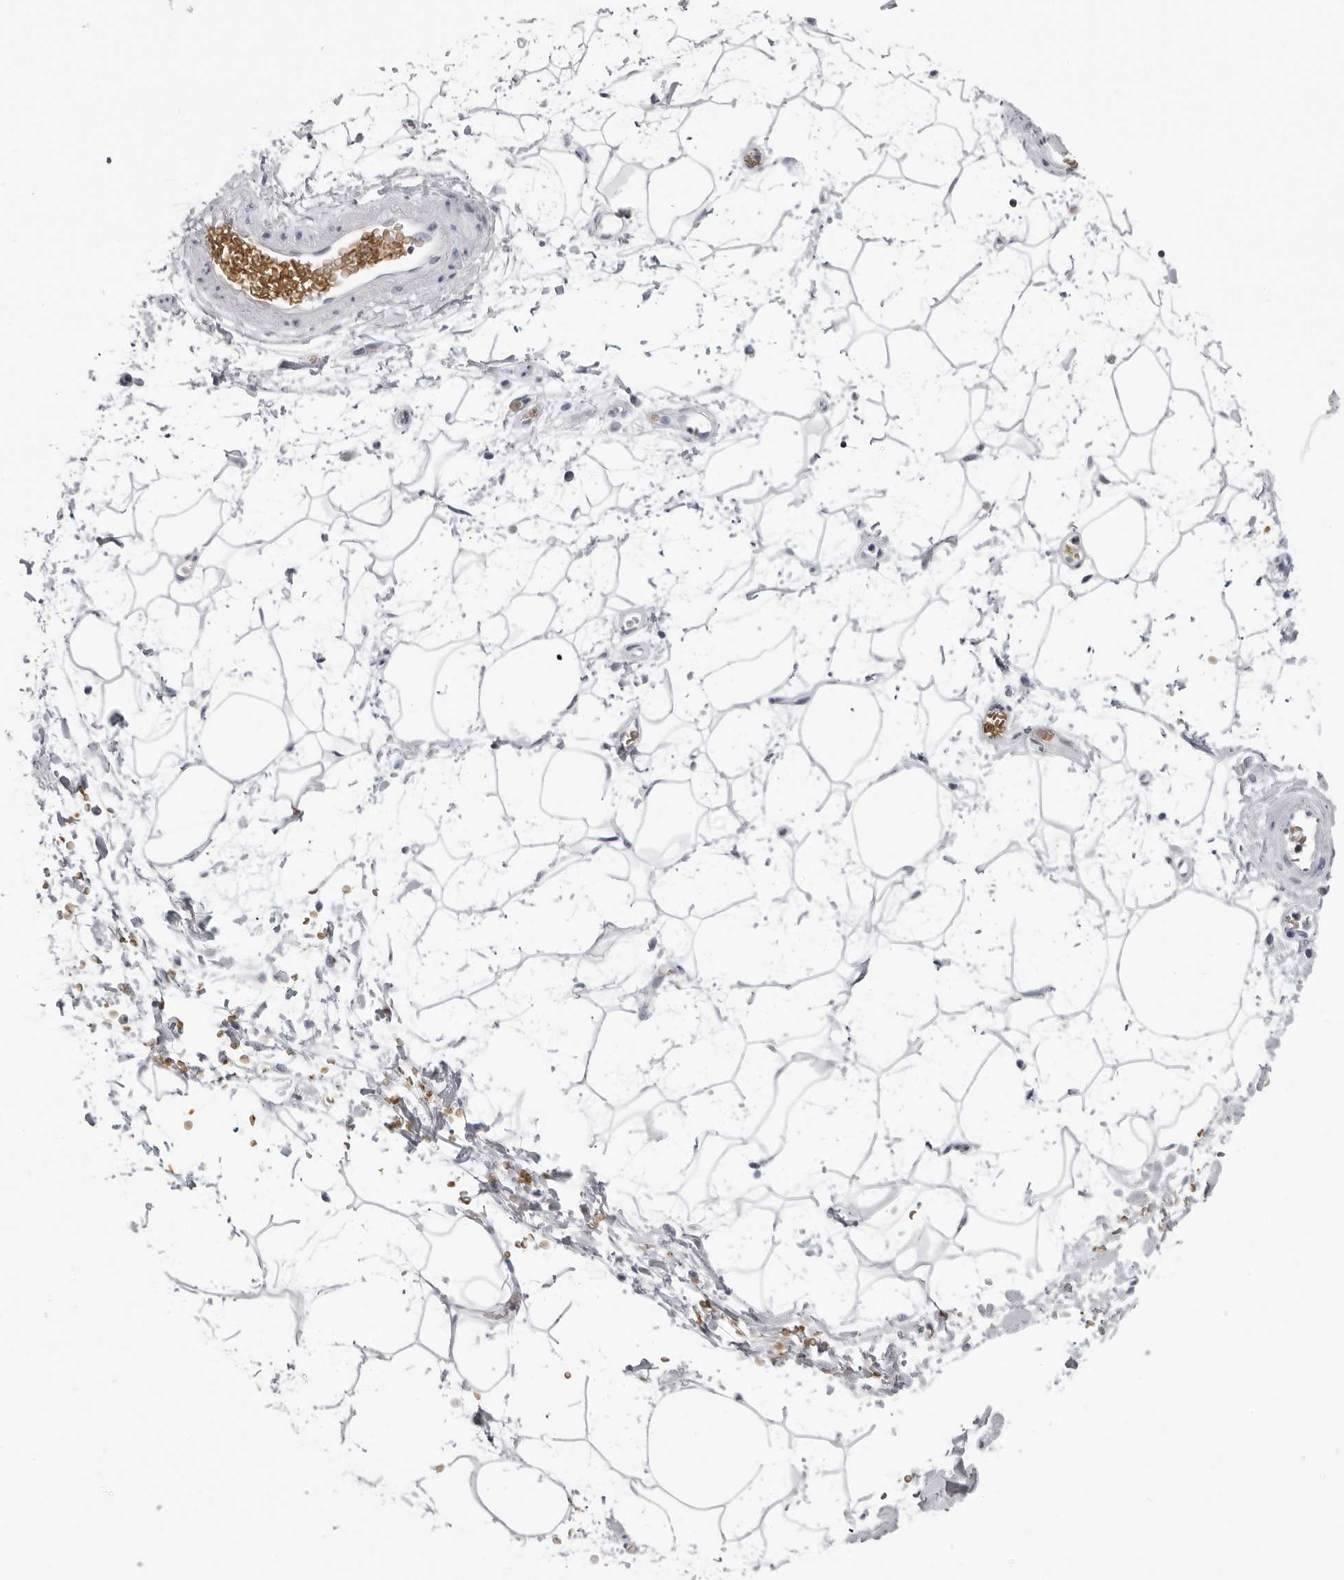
{"staining": {"intensity": "negative", "quantity": "none", "location": "none"}, "tissue": "adipose tissue", "cell_type": "Adipocytes", "image_type": "normal", "snomed": [{"axis": "morphology", "description": "Normal tissue, NOS"}, {"axis": "topography", "description": "Soft tissue"}], "caption": "Immunohistochemical staining of benign human adipose tissue exhibits no significant staining in adipocytes. The staining was performed using DAB to visualize the protein expression in brown, while the nuclei were stained in blue with hematoxylin (Magnification: 20x).", "gene": "EPB41", "patient": {"sex": "male", "age": 72}}